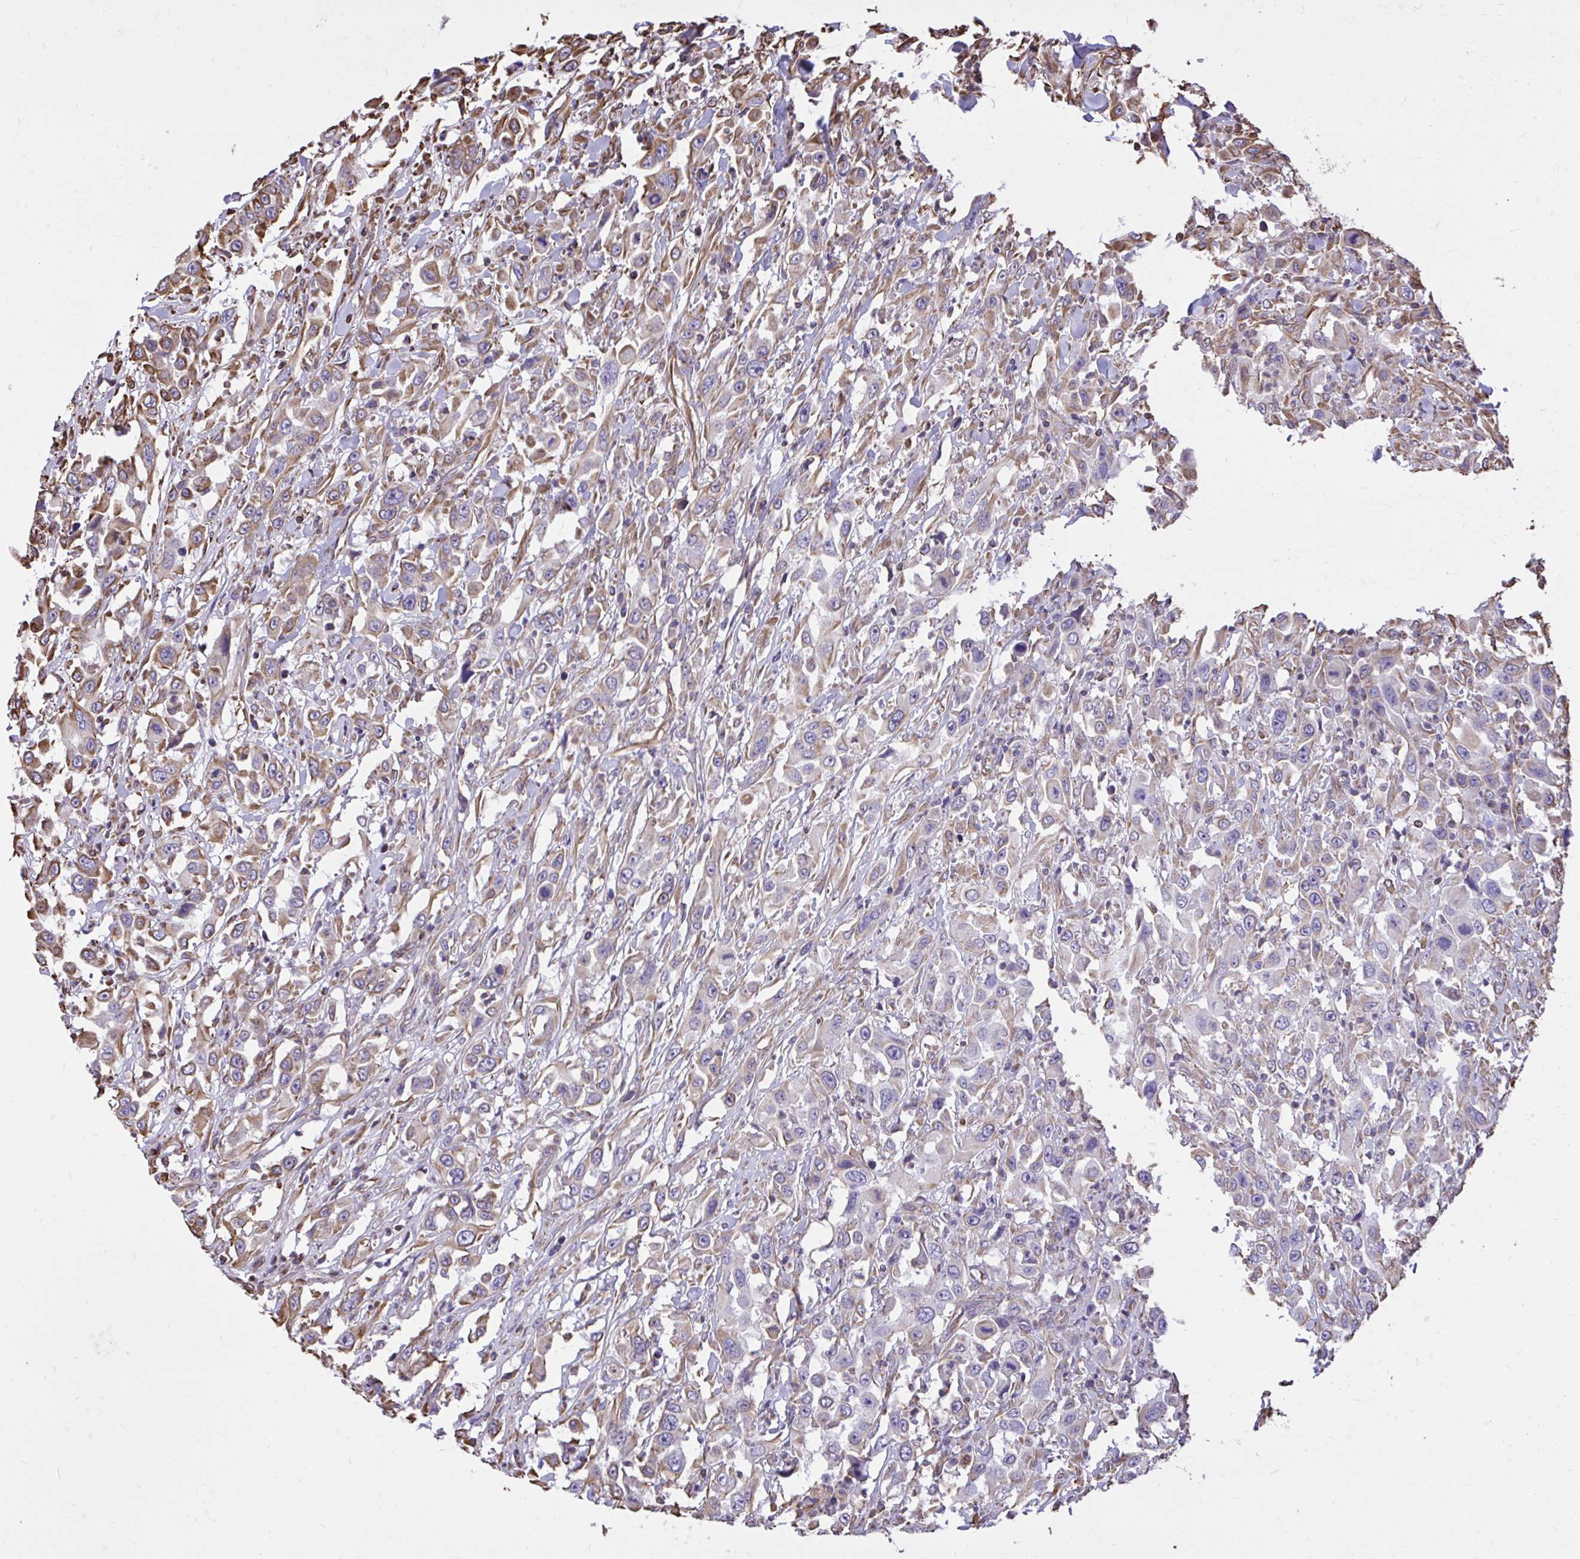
{"staining": {"intensity": "moderate", "quantity": "<25%", "location": "cytoplasmic/membranous"}, "tissue": "urothelial cancer", "cell_type": "Tumor cells", "image_type": "cancer", "snomed": [{"axis": "morphology", "description": "Urothelial carcinoma, High grade"}, {"axis": "topography", "description": "Urinary bladder"}], "caption": "DAB immunohistochemical staining of human high-grade urothelial carcinoma reveals moderate cytoplasmic/membranous protein staining in approximately <25% of tumor cells. The protein of interest is stained brown, and the nuclei are stained in blue (DAB (3,3'-diaminobenzidine) IHC with brightfield microscopy, high magnification).", "gene": "RNF103", "patient": {"sex": "male", "age": 61}}